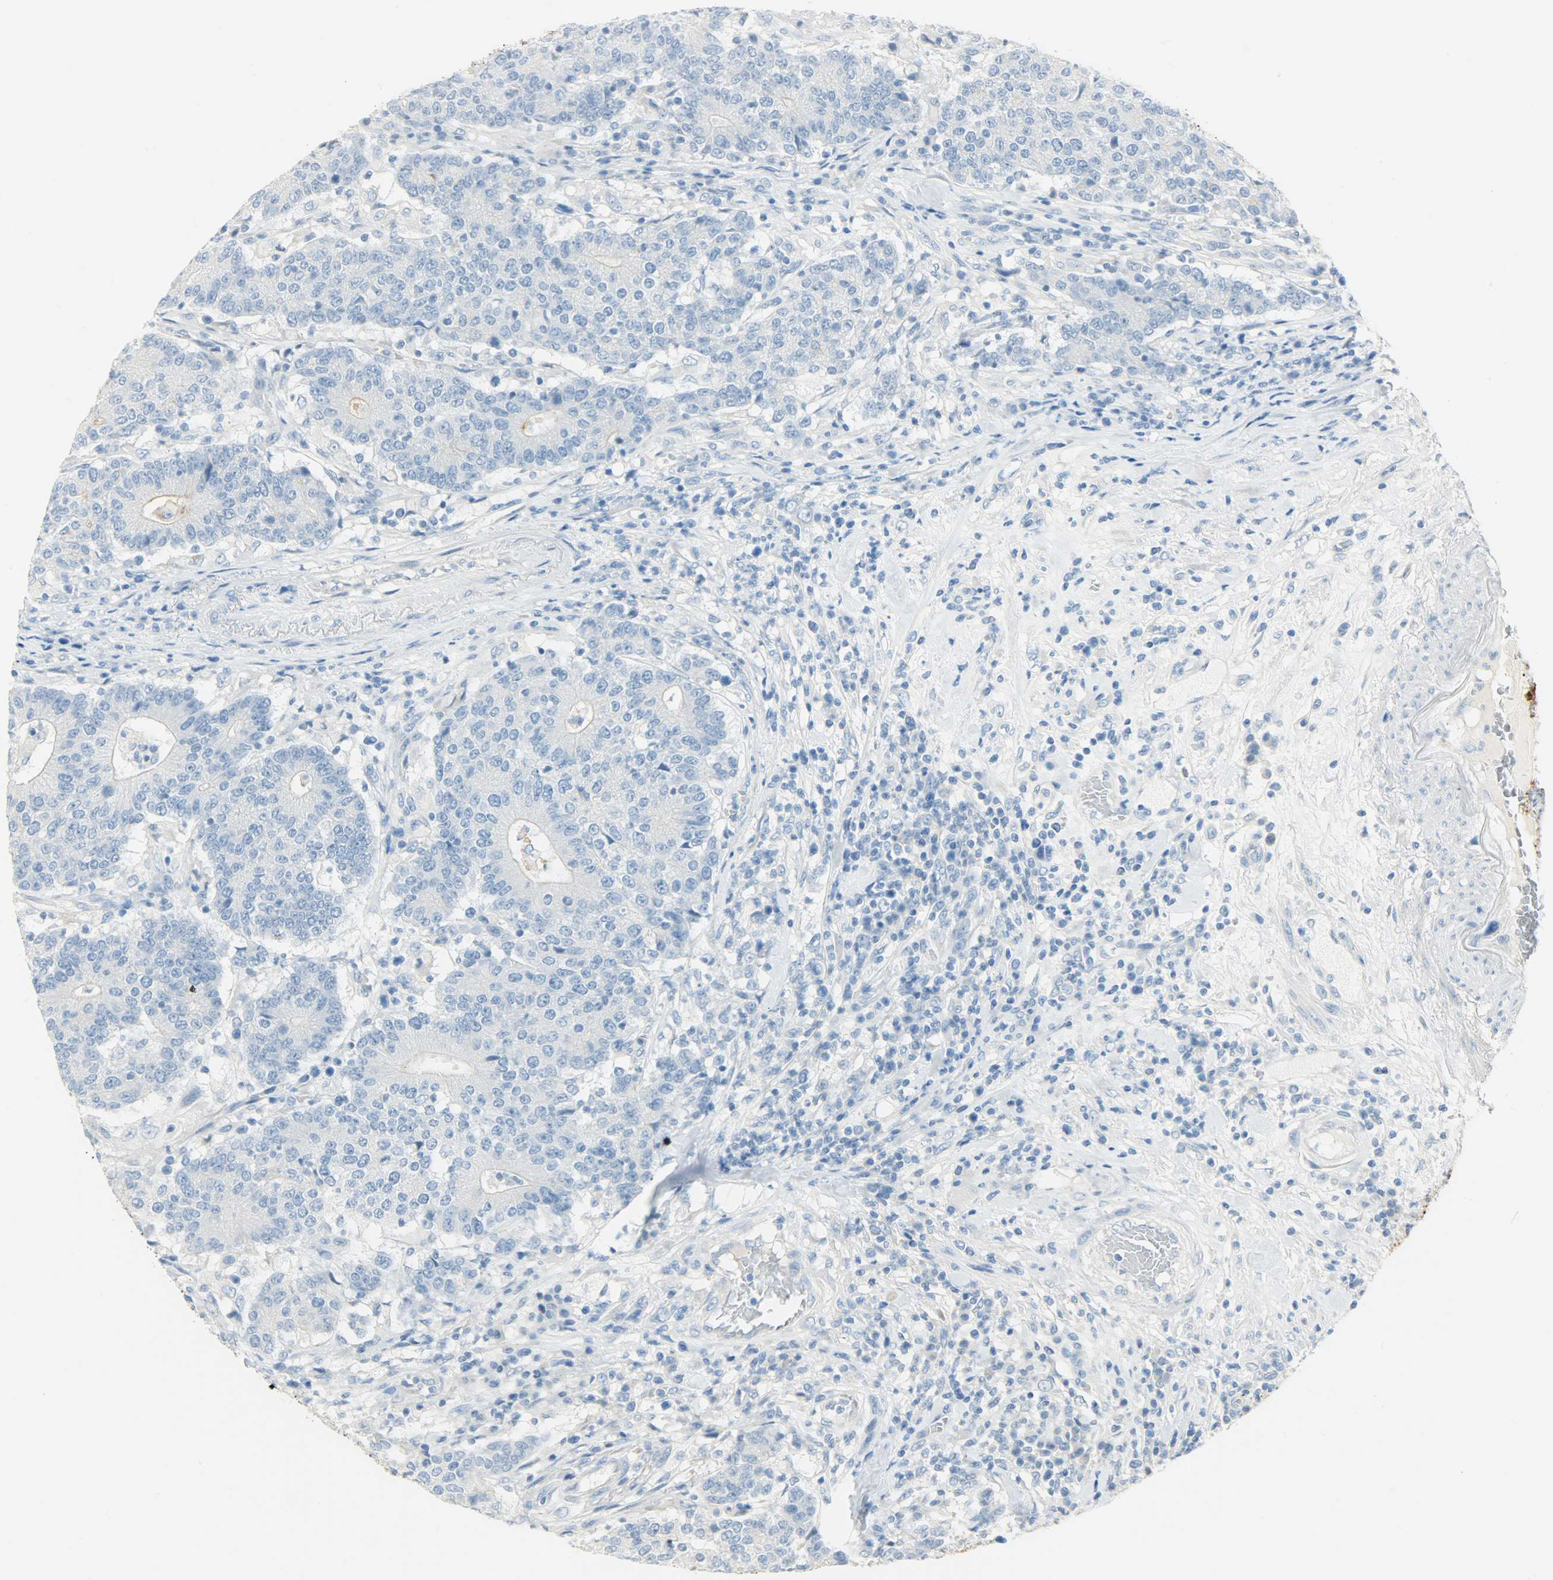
{"staining": {"intensity": "strong", "quantity": "25%-75%", "location": "cytoplasmic/membranous"}, "tissue": "colorectal cancer", "cell_type": "Tumor cells", "image_type": "cancer", "snomed": [{"axis": "morphology", "description": "Normal tissue, NOS"}, {"axis": "morphology", "description": "Adenocarcinoma, NOS"}, {"axis": "topography", "description": "Colon"}], "caption": "Strong cytoplasmic/membranous protein expression is identified in about 25%-75% of tumor cells in colorectal cancer.", "gene": "PROM1", "patient": {"sex": "female", "age": 75}}